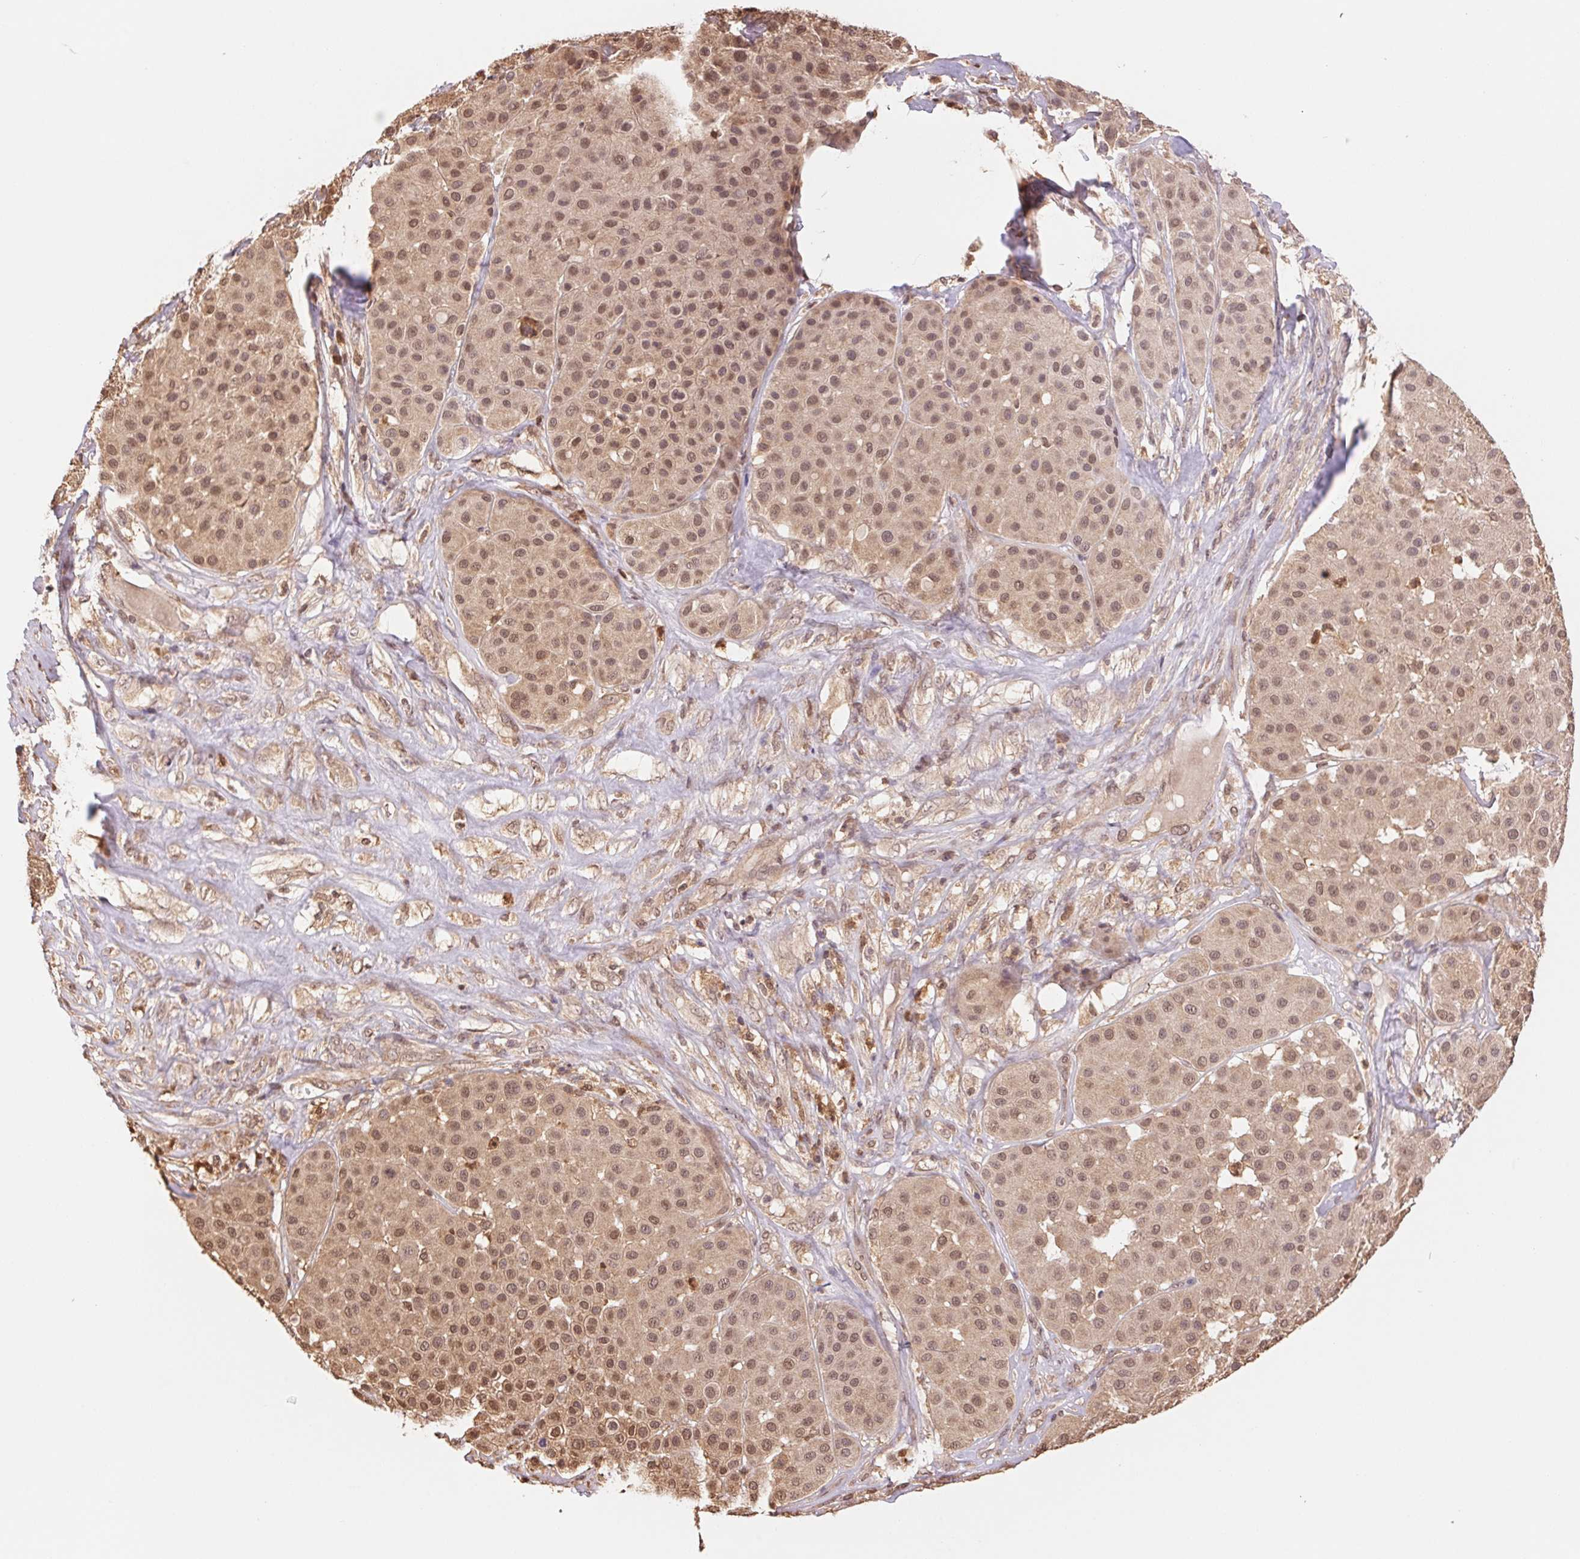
{"staining": {"intensity": "moderate", "quantity": ">75%", "location": "cytoplasmic/membranous,nuclear"}, "tissue": "melanoma", "cell_type": "Tumor cells", "image_type": "cancer", "snomed": [{"axis": "morphology", "description": "Malignant melanoma, Metastatic site"}, {"axis": "topography", "description": "Smooth muscle"}], "caption": "Immunohistochemistry (IHC) (DAB (3,3'-diaminobenzidine)) staining of malignant melanoma (metastatic site) exhibits moderate cytoplasmic/membranous and nuclear protein positivity in about >75% of tumor cells.", "gene": "CDC123", "patient": {"sex": "male", "age": 41}}